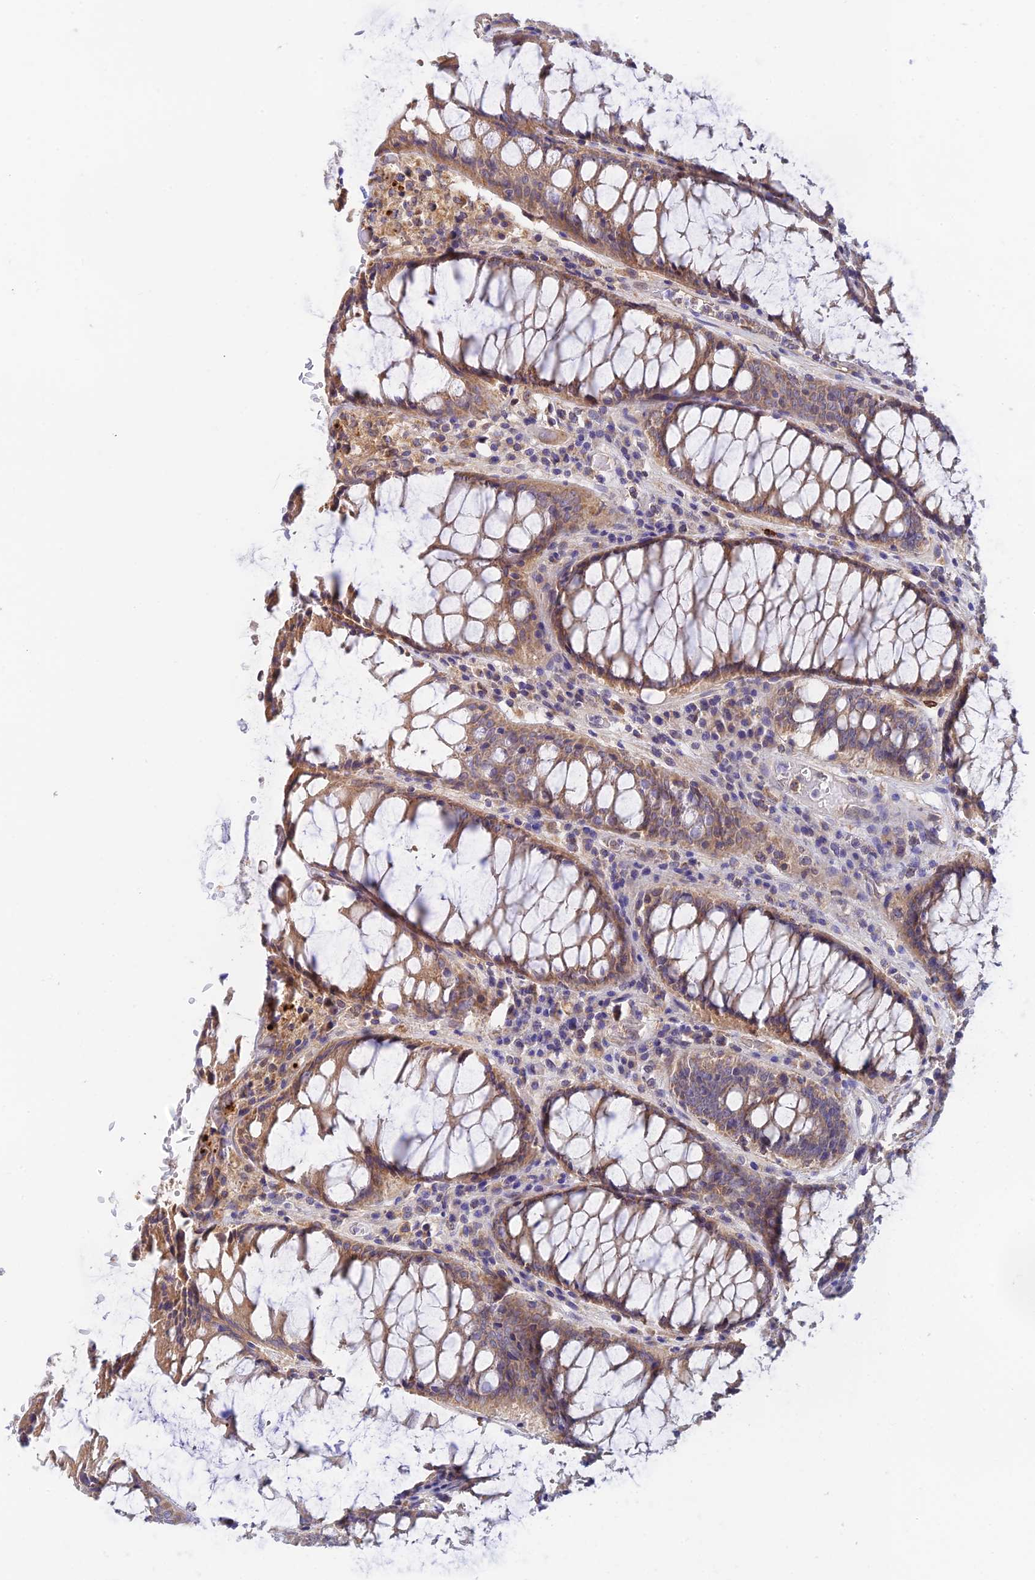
{"staining": {"intensity": "moderate", "quantity": ">75%", "location": "cytoplasmic/membranous"}, "tissue": "rectum", "cell_type": "Glandular cells", "image_type": "normal", "snomed": [{"axis": "morphology", "description": "Normal tissue, NOS"}, {"axis": "topography", "description": "Rectum"}], "caption": "Moderate cytoplasmic/membranous staining for a protein is seen in approximately >75% of glandular cells of unremarkable rectum using immunohistochemistry.", "gene": "RANBP6", "patient": {"sex": "male", "age": 64}}